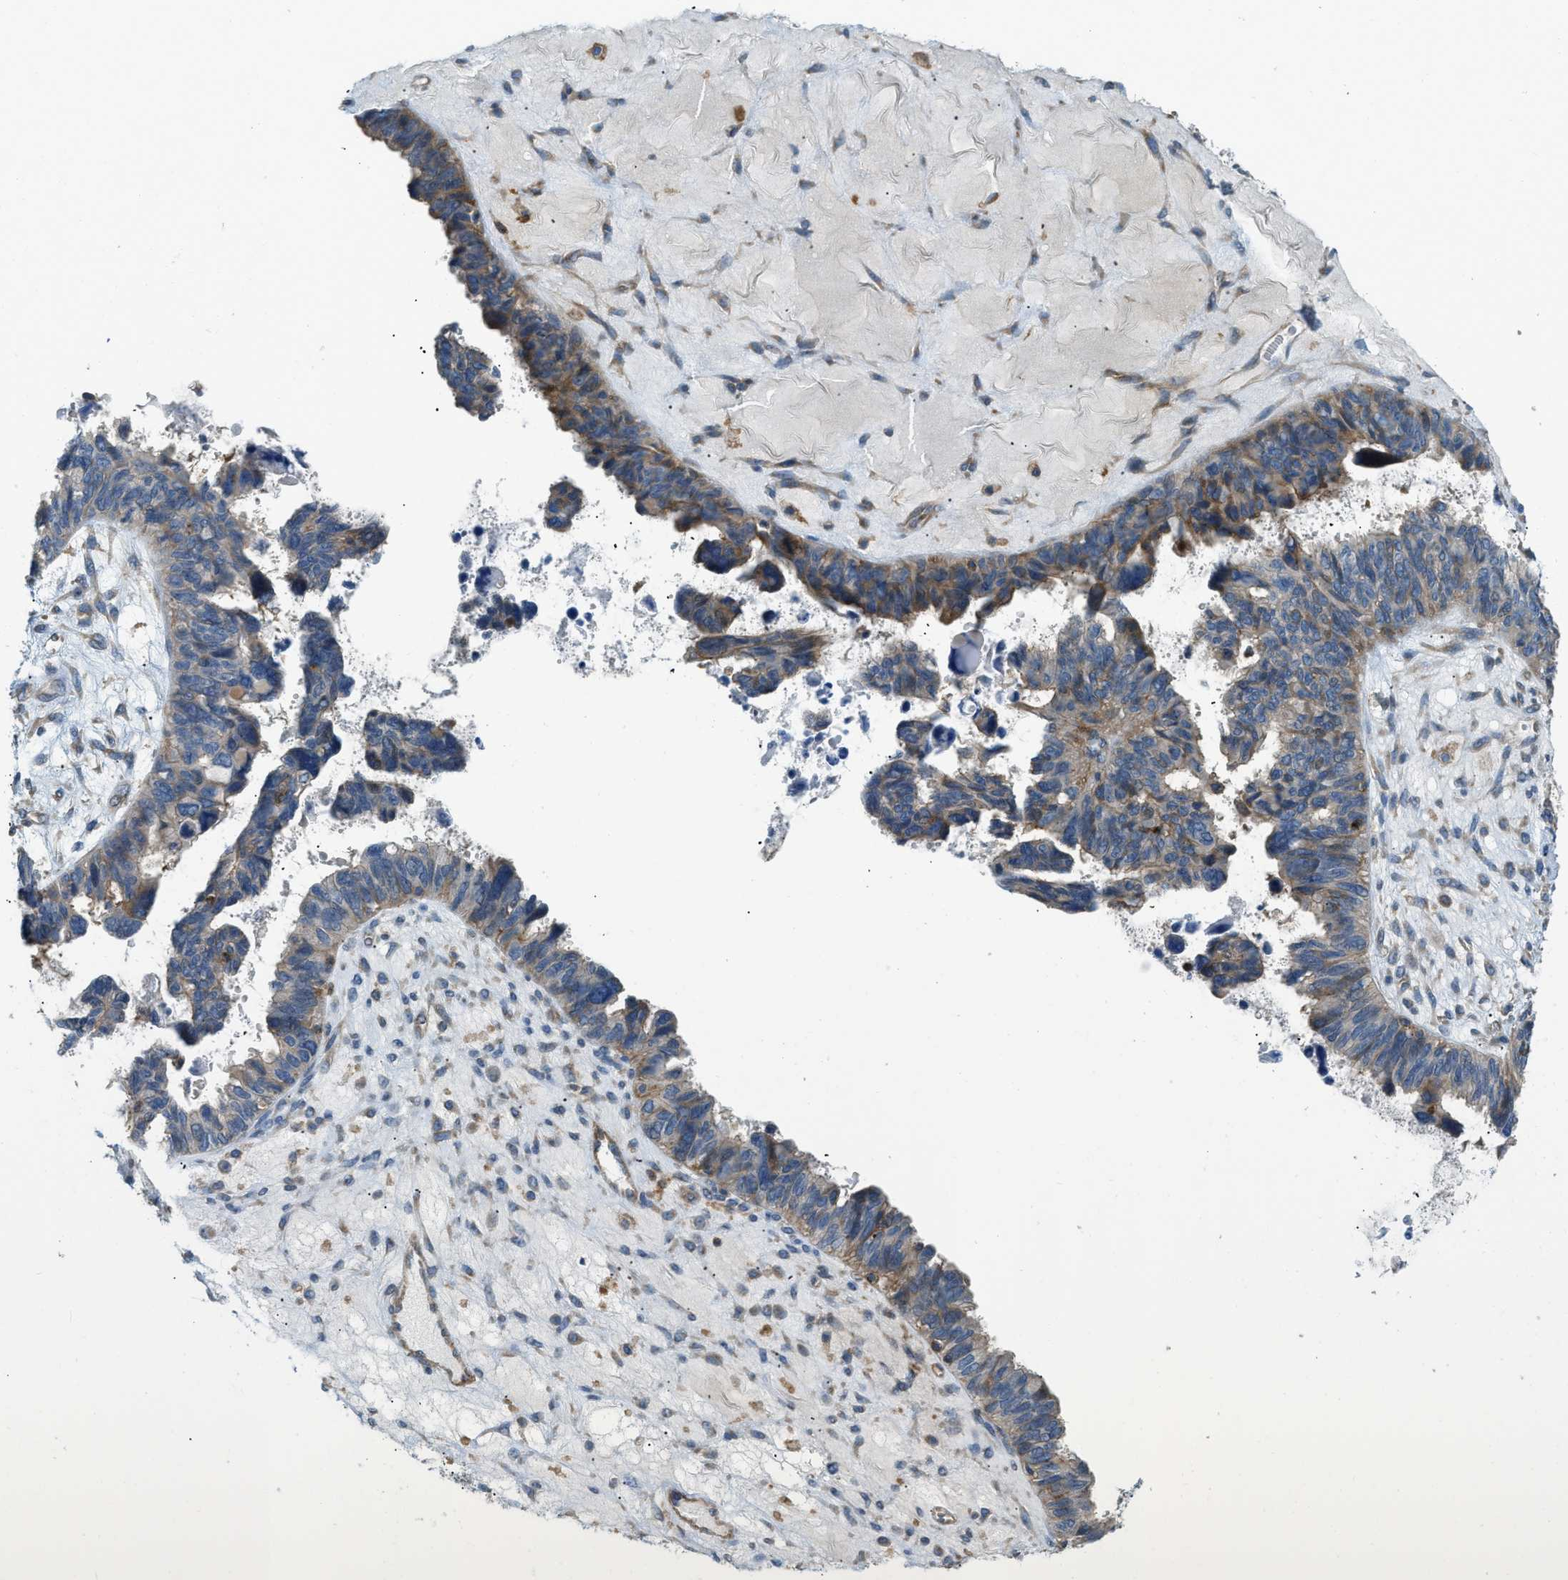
{"staining": {"intensity": "moderate", "quantity": "<25%", "location": "cytoplasmic/membranous"}, "tissue": "ovarian cancer", "cell_type": "Tumor cells", "image_type": "cancer", "snomed": [{"axis": "morphology", "description": "Cystadenocarcinoma, serous, NOS"}, {"axis": "topography", "description": "Ovary"}], "caption": "Immunohistochemistry (IHC) micrograph of ovarian serous cystadenocarcinoma stained for a protein (brown), which reveals low levels of moderate cytoplasmic/membranous positivity in about <25% of tumor cells.", "gene": "BTN3A2", "patient": {"sex": "female", "age": 79}}